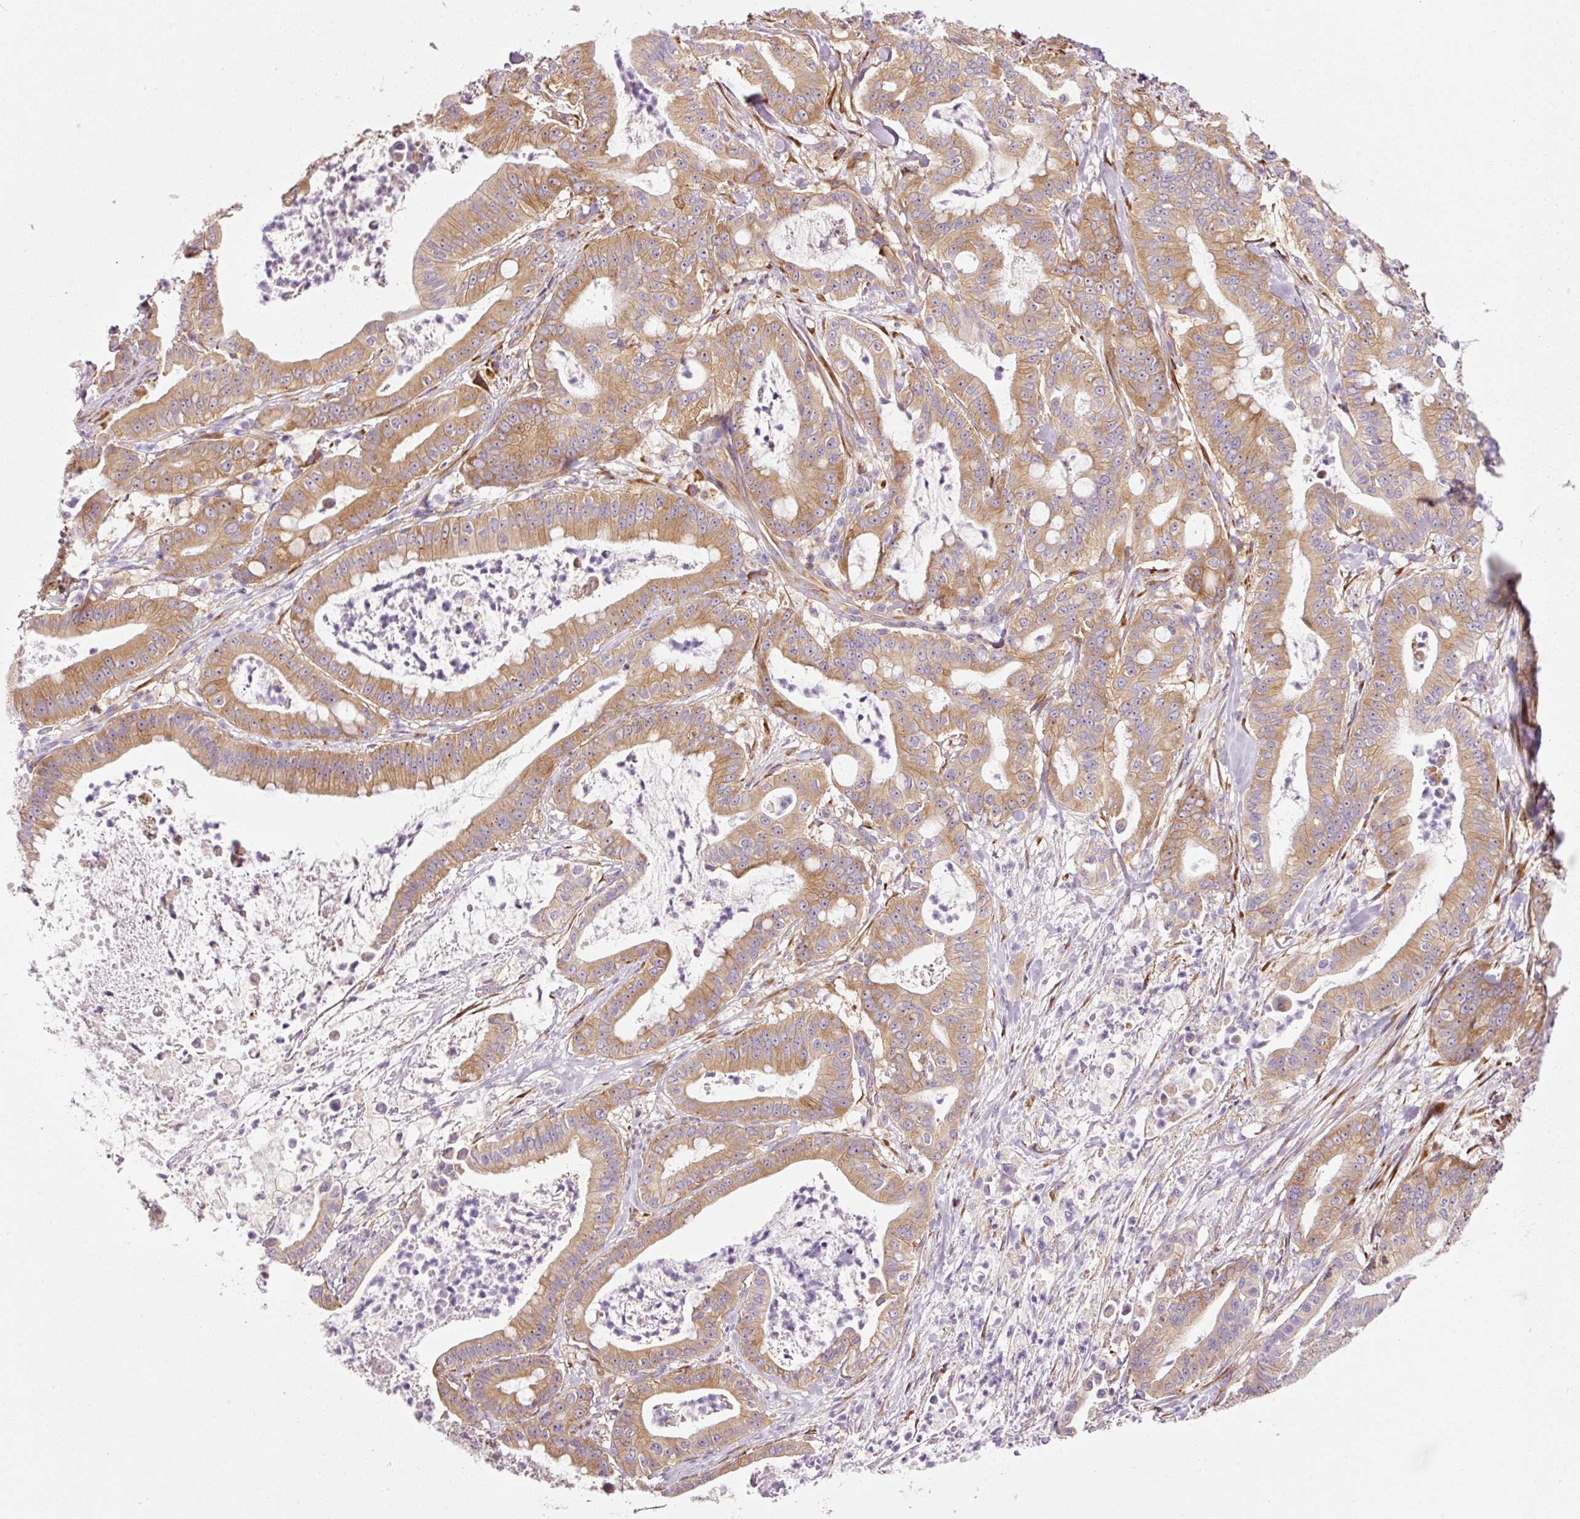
{"staining": {"intensity": "moderate", "quantity": ">75%", "location": "cytoplasmic/membranous"}, "tissue": "pancreatic cancer", "cell_type": "Tumor cells", "image_type": "cancer", "snomed": [{"axis": "morphology", "description": "Adenocarcinoma, NOS"}, {"axis": "topography", "description": "Pancreas"}], "caption": "Adenocarcinoma (pancreatic) was stained to show a protein in brown. There is medium levels of moderate cytoplasmic/membranous staining in about >75% of tumor cells.", "gene": "RPL10A", "patient": {"sex": "male", "age": 71}}